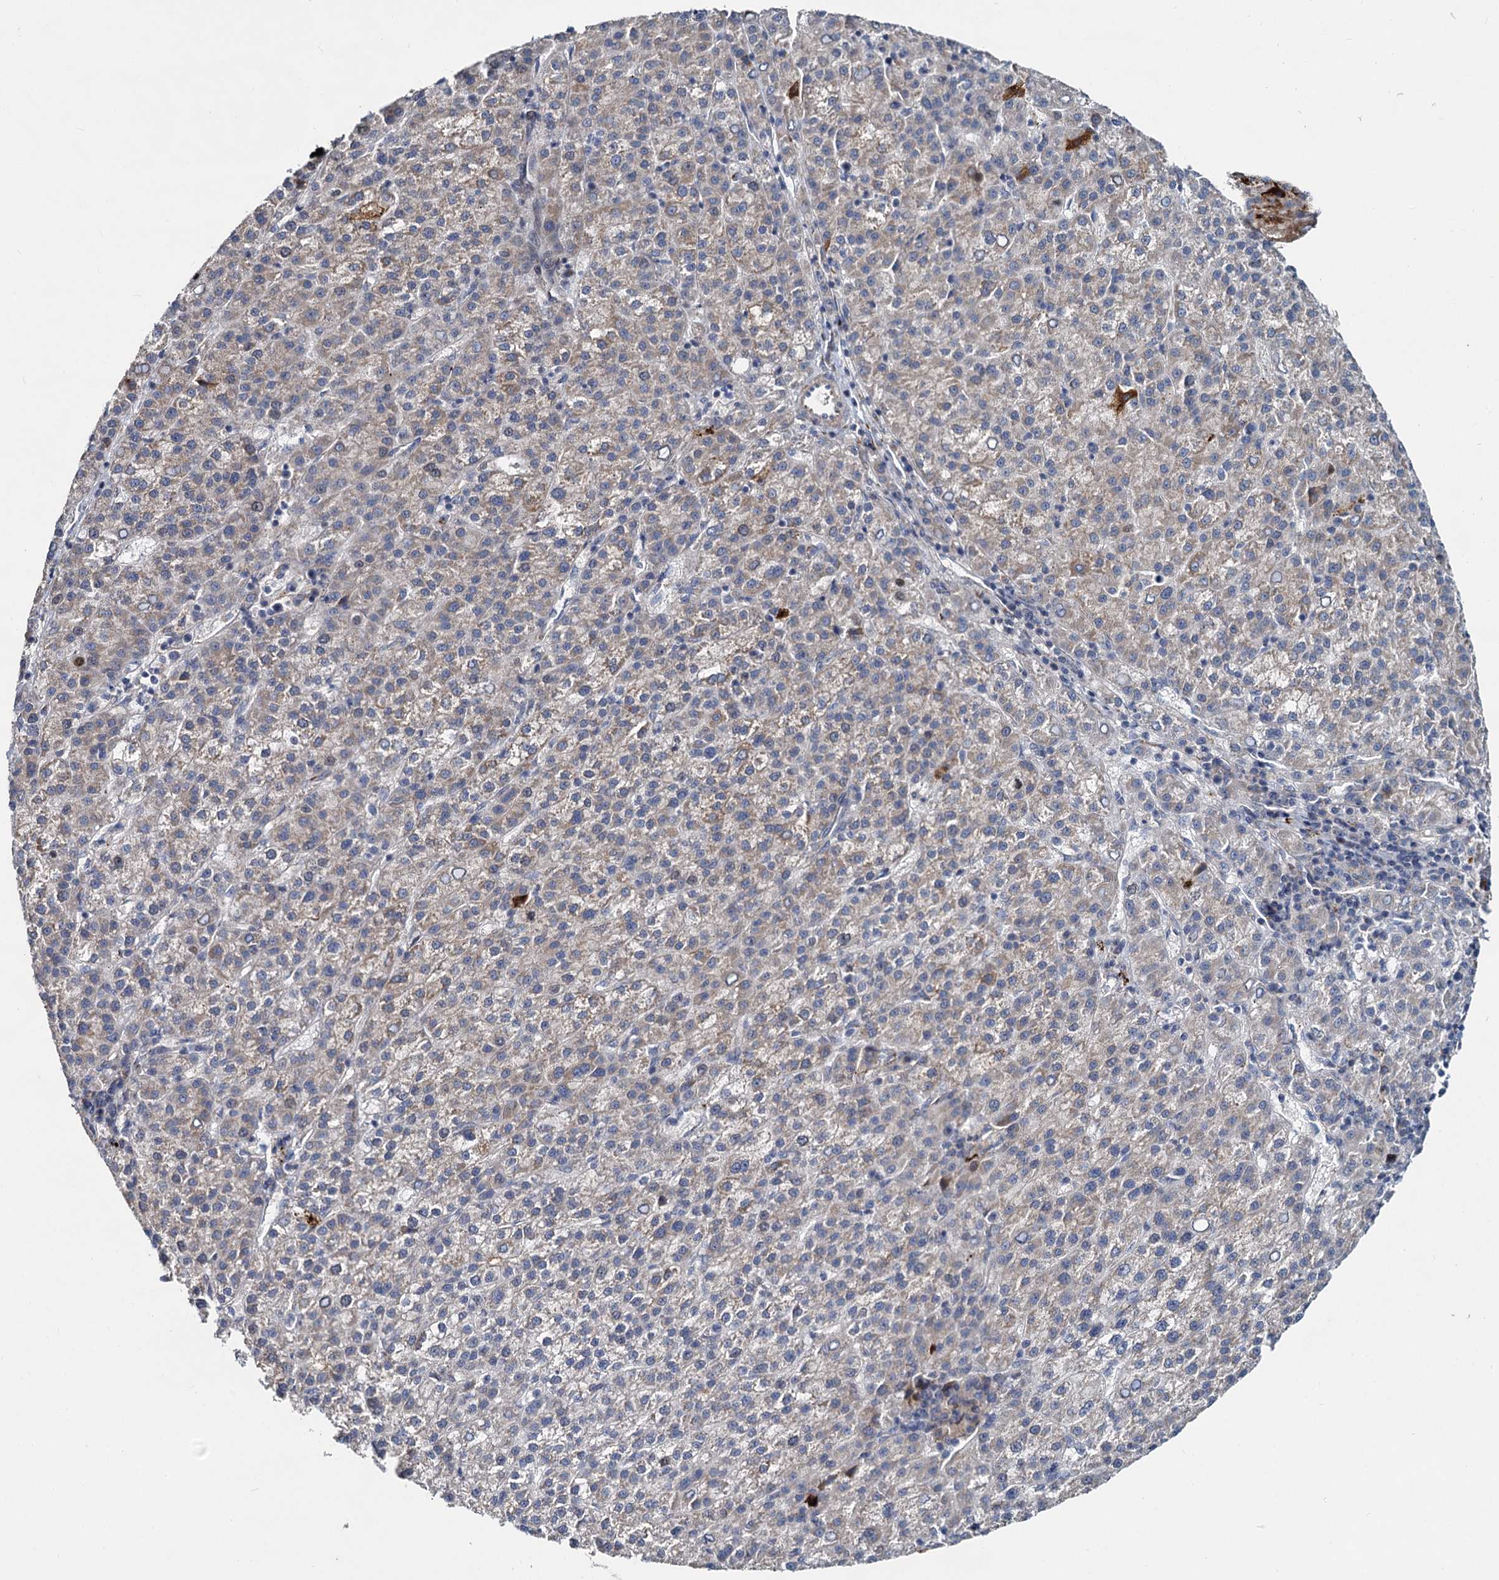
{"staining": {"intensity": "weak", "quantity": "<25%", "location": "cytoplasmic/membranous"}, "tissue": "liver cancer", "cell_type": "Tumor cells", "image_type": "cancer", "snomed": [{"axis": "morphology", "description": "Carcinoma, Hepatocellular, NOS"}, {"axis": "topography", "description": "Liver"}], "caption": "Tumor cells show no significant protein positivity in liver hepatocellular carcinoma. (Stains: DAB immunohistochemistry (IHC) with hematoxylin counter stain, Microscopy: brightfield microscopy at high magnification).", "gene": "DCUN1D2", "patient": {"sex": "female", "age": 58}}